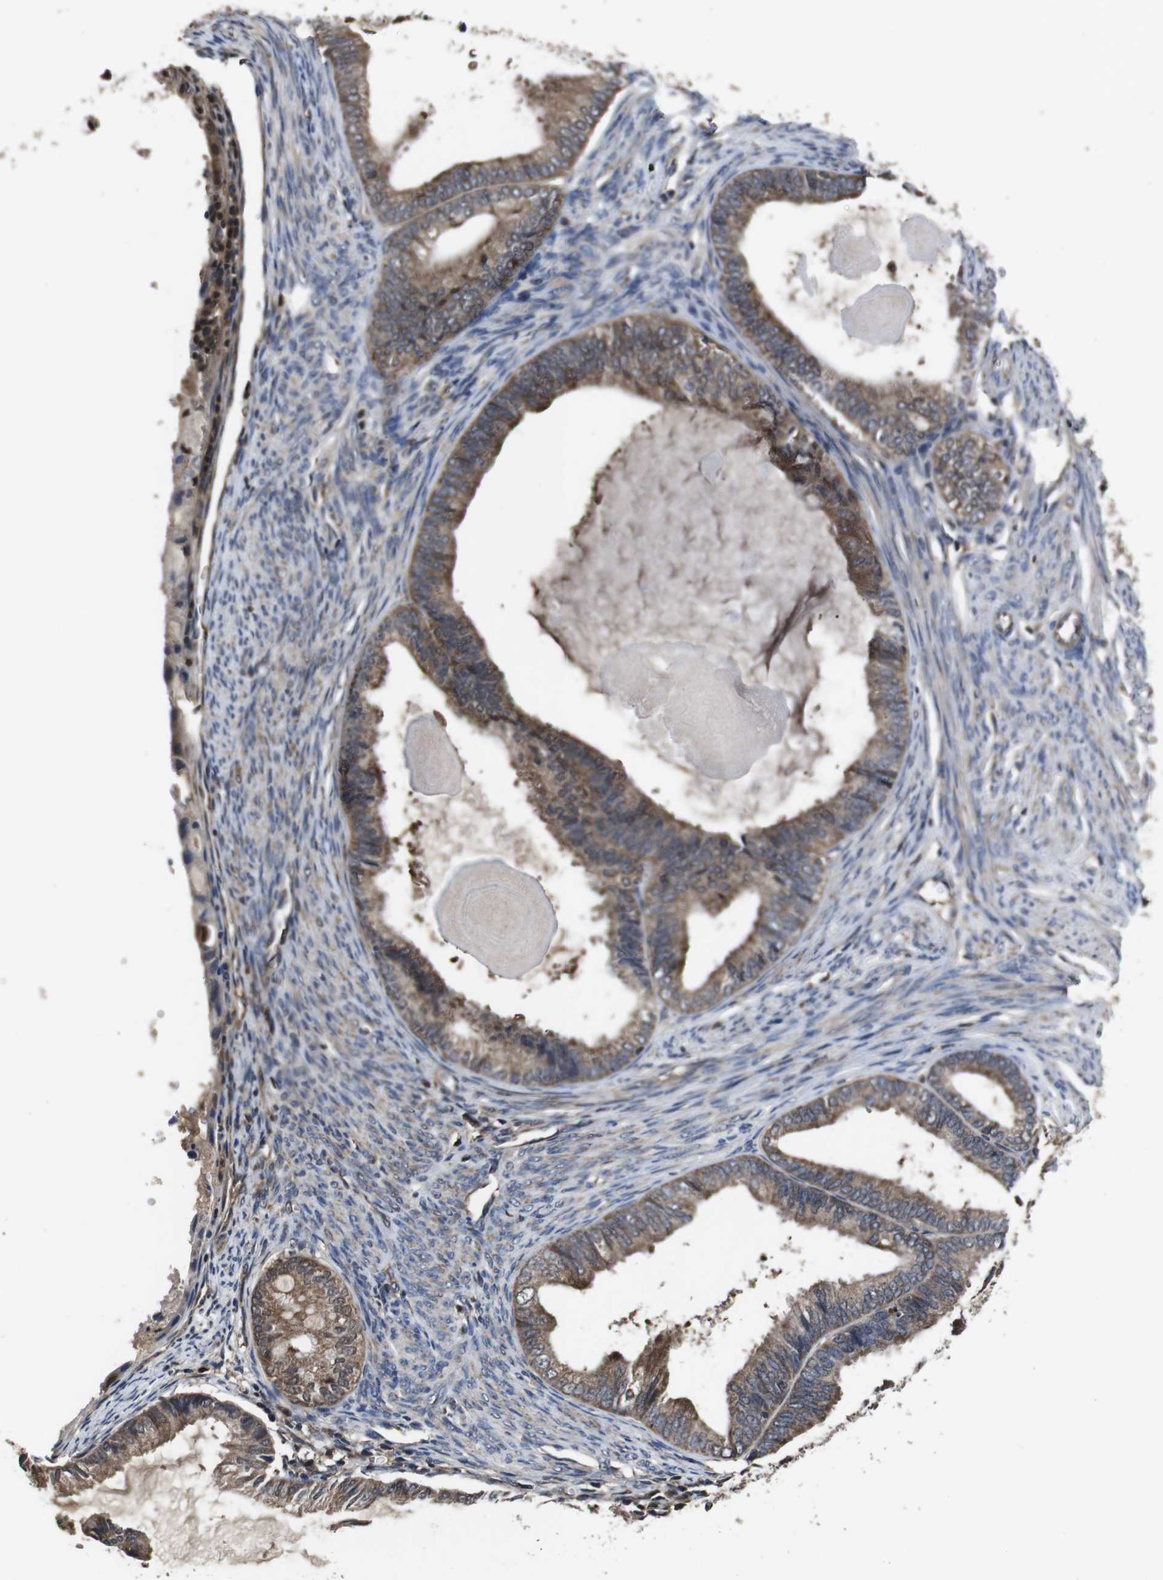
{"staining": {"intensity": "moderate", "quantity": ">75%", "location": "cytoplasmic/membranous"}, "tissue": "endometrial cancer", "cell_type": "Tumor cells", "image_type": "cancer", "snomed": [{"axis": "morphology", "description": "Adenocarcinoma, NOS"}, {"axis": "topography", "description": "Endometrium"}], "caption": "Immunohistochemical staining of endometrial adenocarcinoma reveals medium levels of moderate cytoplasmic/membranous staining in about >75% of tumor cells.", "gene": "CXCL11", "patient": {"sex": "female", "age": 86}}